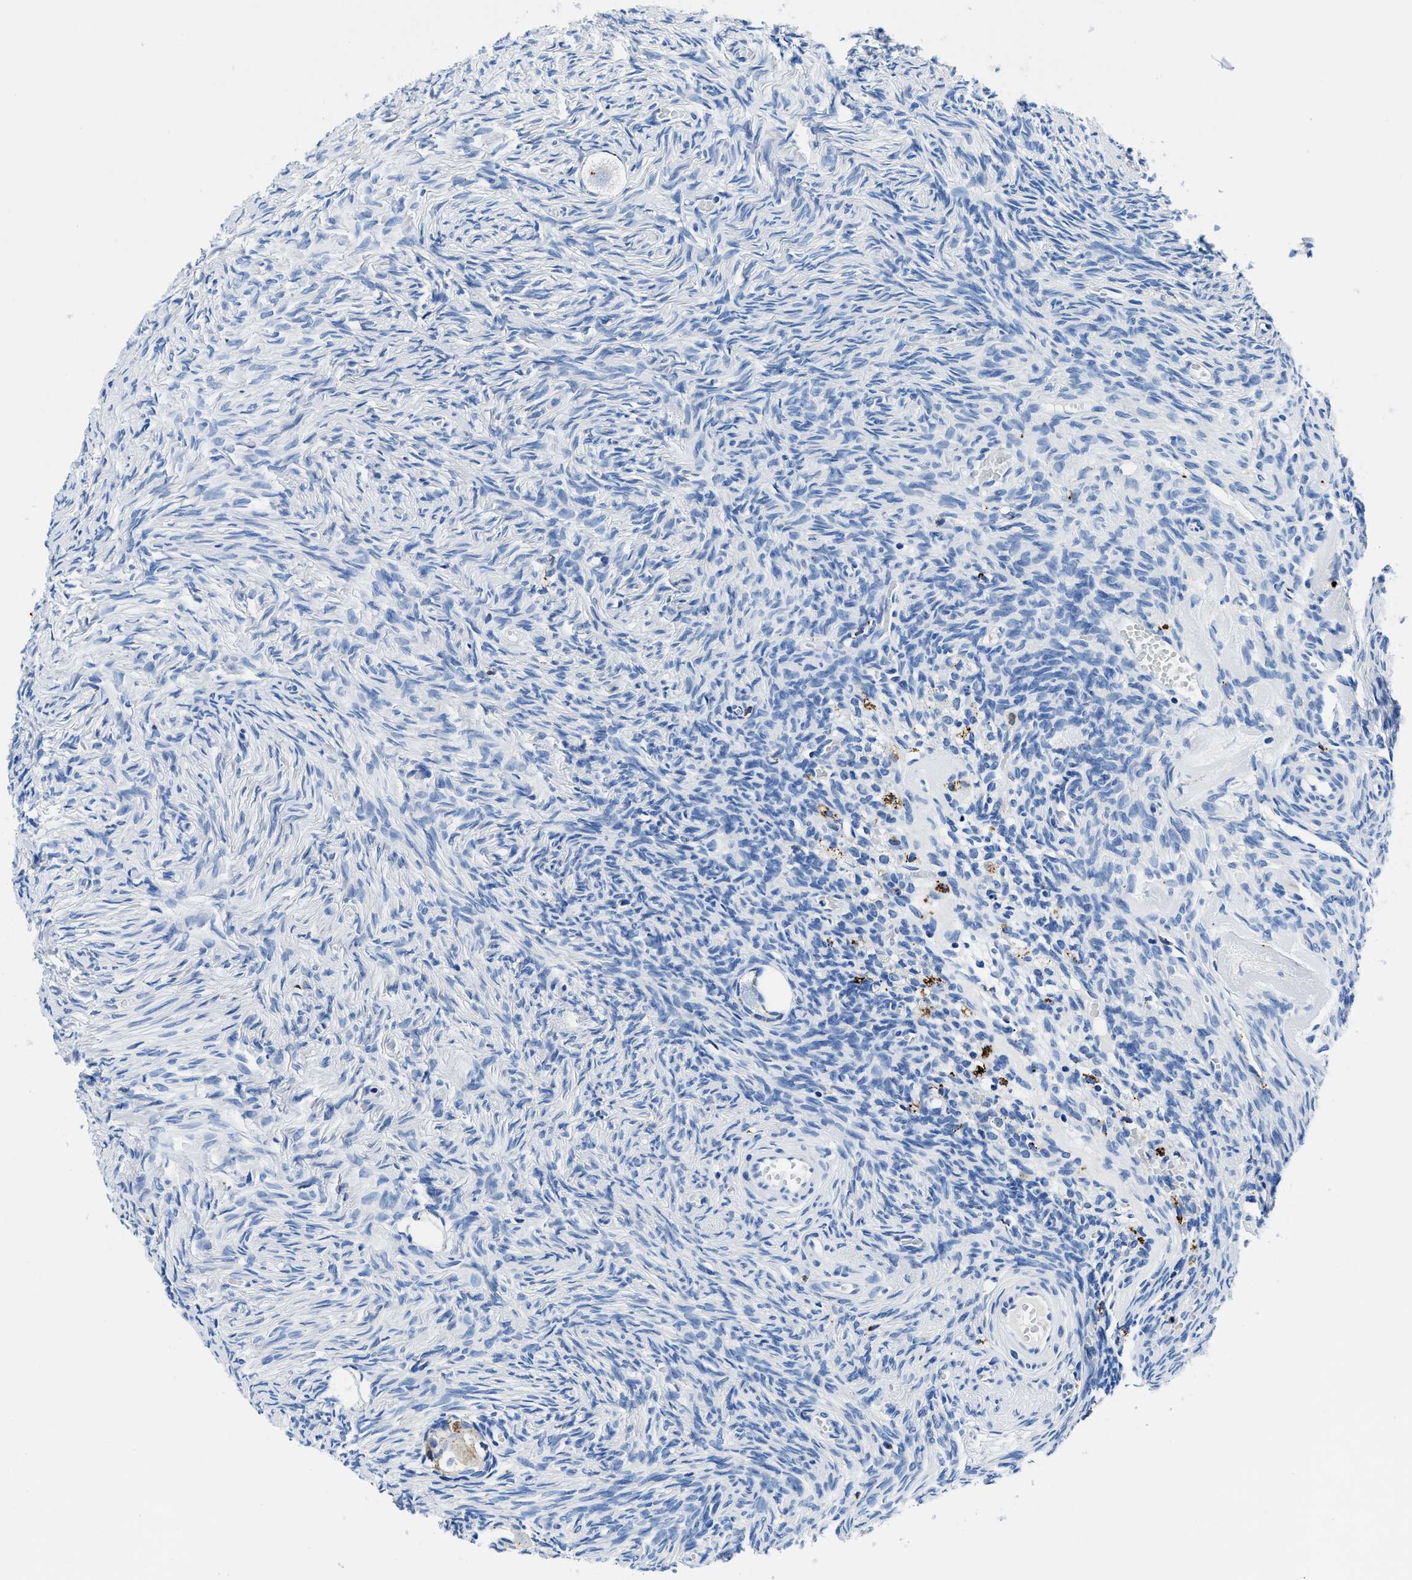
{"staining": {"intensity": "negative", "quantity": "none", "location": "none"}, "tissue": "ovary", "cell_type": "Follicle cells", "image_type": "normal", "snomed": [{"axis": "morphology", "description": "Normal tissue, NOS"}, {"axis": "topography", "description": "Ovary"}], "caption": "The IHC micrograph has no significant positivity in follicle cells of ovary.", "gene": "OR14K1", "patient": {"sex": "female", "age": 27}}